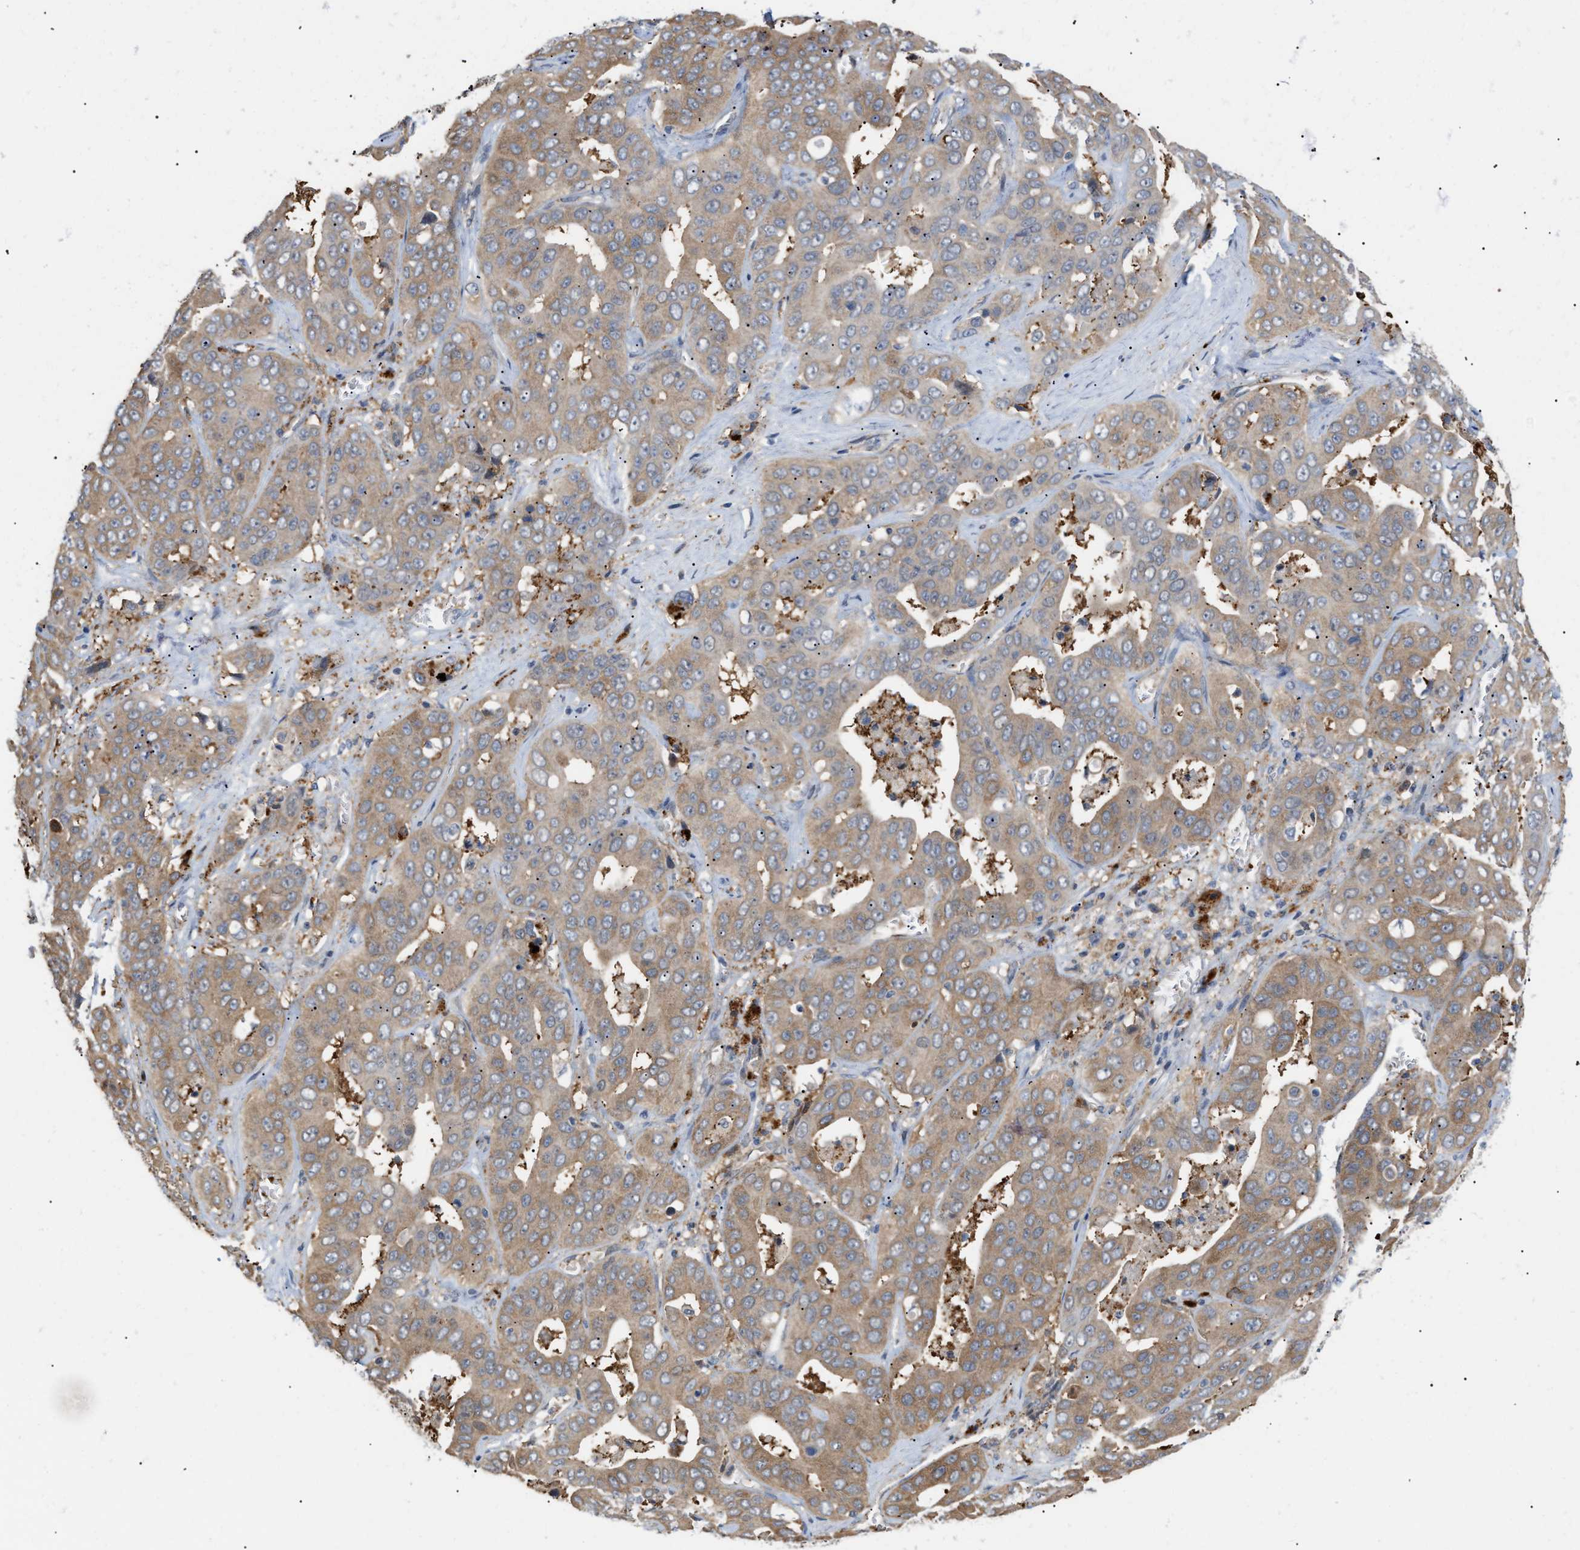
{"staining": {"intensity": "moderate", "quantity": ">75%", "location": "cytoplasmic/membranous"}, "tissue": "liver cancer", "cell_type": "Tumor cells", "image_type": "cancer", "snomed": [{"axis": "morphology", "description": "Cholangiocarcinoma"}, {"axis": "topography", "description": "Liver"}], "caption": "High-power microscopy captured an IHC image of liver cancer, revealing moderate cytoplasmic/membranous positivity in approximately >75% of tumor cells.", "gene": "CSNK1A1", "patient": {"sex": "female", "age": 52}}